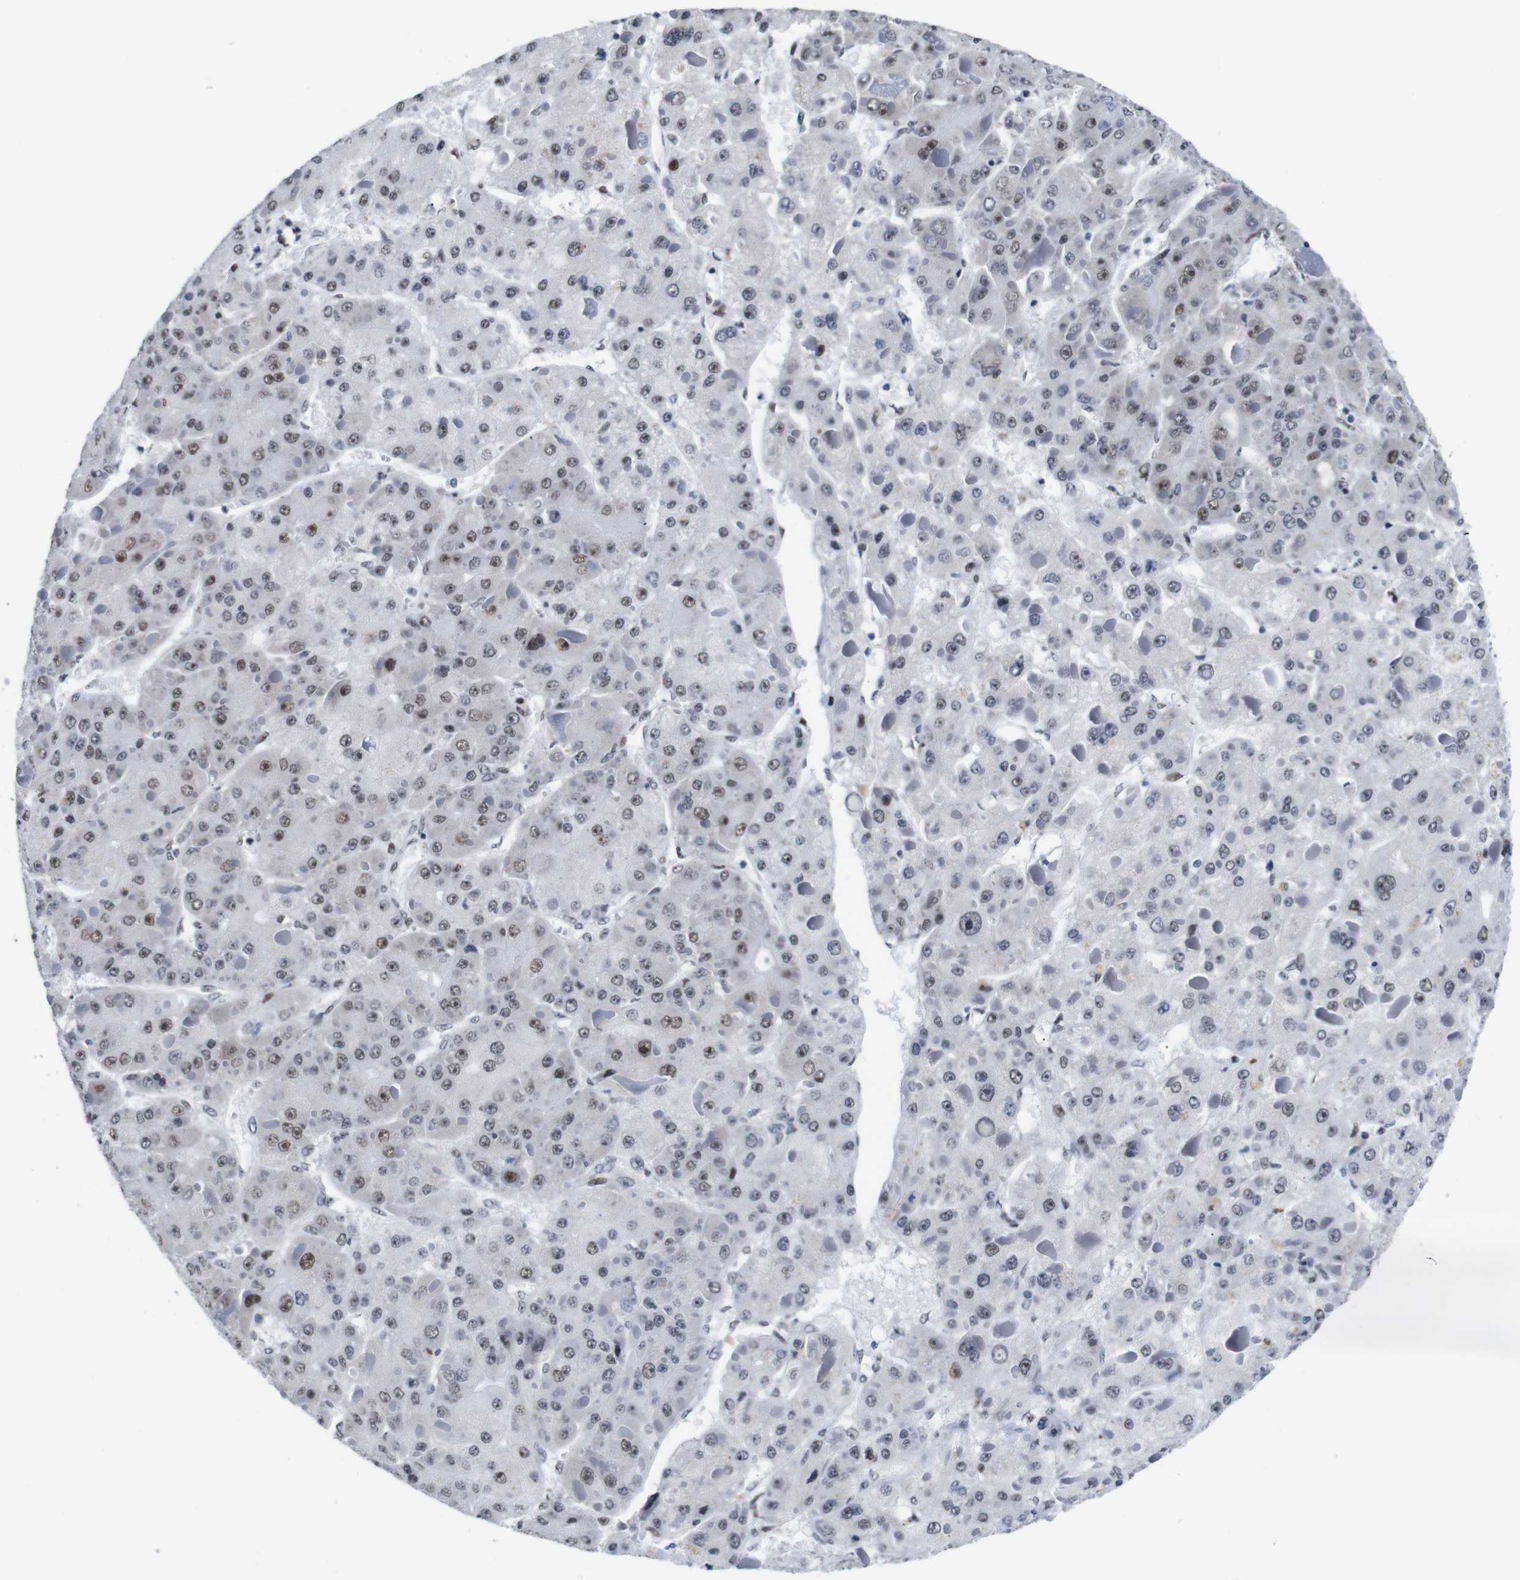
{"staining": {"intensity": "weak", "quantity": "25%-75%", "location": "nuclear"}, "tissue": "liver cancer", "cell_type": "Tumor cells", "image_type": "cancer", "snomed": [{"axis": "morphology", "description": "Carcinoma, Hepatocellular, NOS"}, {"axis": "topography", "description": "Liver"}], "caption": "Brown immunohistochemical staining in hepatocellular carcinoma (liver) reveals weak nuclear positivity in about 25%-75% of tumor cells.", "gene": "GATA6", "patient": {"sex": "female", "age": 73}}